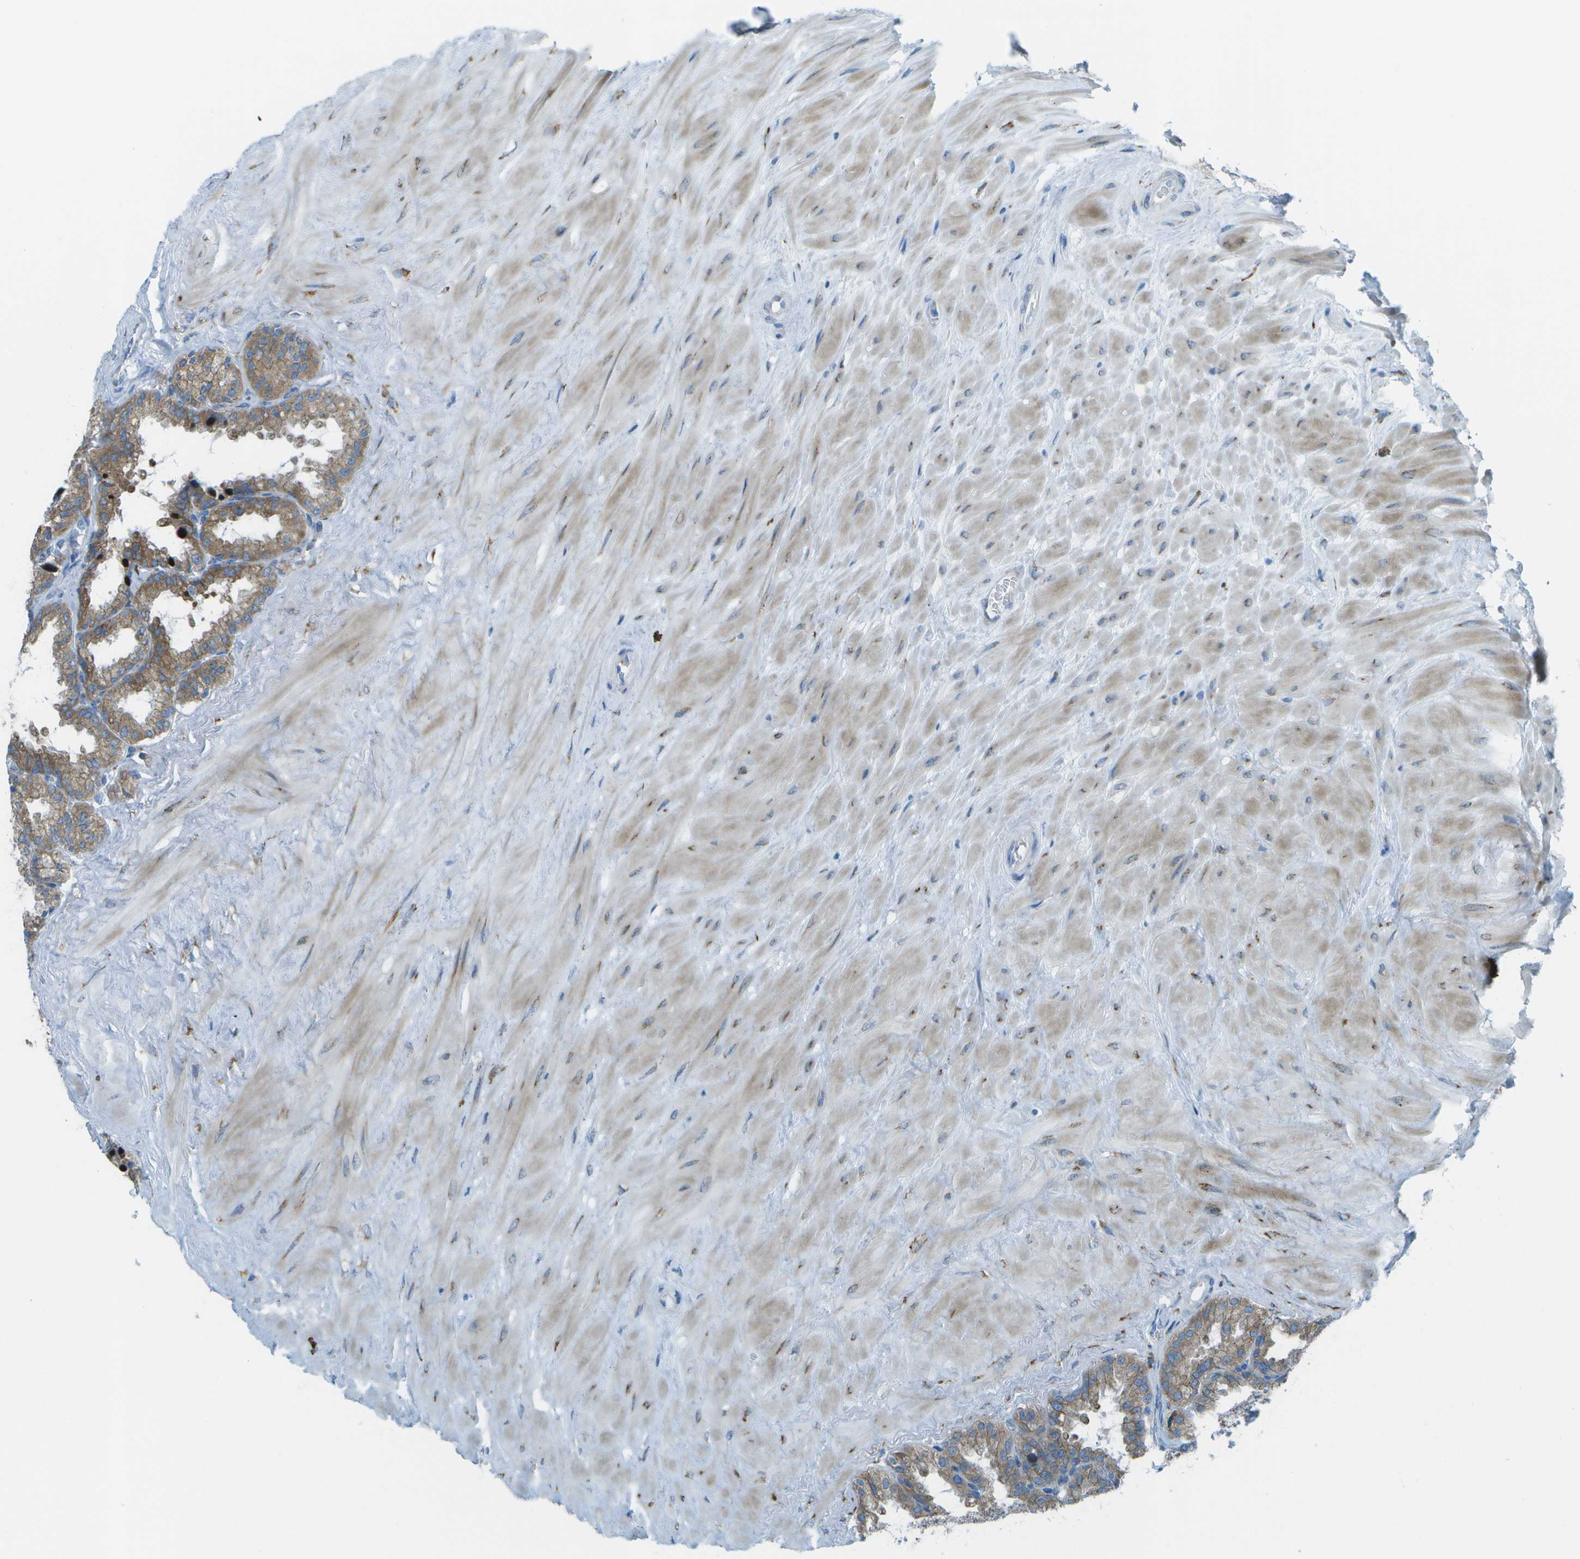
{"staining": {"intensity": "moderate", "quantity": ">75%", "location": "cytoplasmic/membranous"}, "tissue": "seminal vesicle", "cell_type": "Glandular cells", "image_type": "normal", "snomed": [{"axis": "morphology", "description": "Normal tissue, NOS"}, {"axis": "topography", "description": "Seminal veicle"}], "caption": "Moderate cytoplasmic/membranous expression is present in about >75% of glandular cells in benign seminal vesicle.", "gene": "KCTD3", "patient": {"sex": "male", "age": 46}}